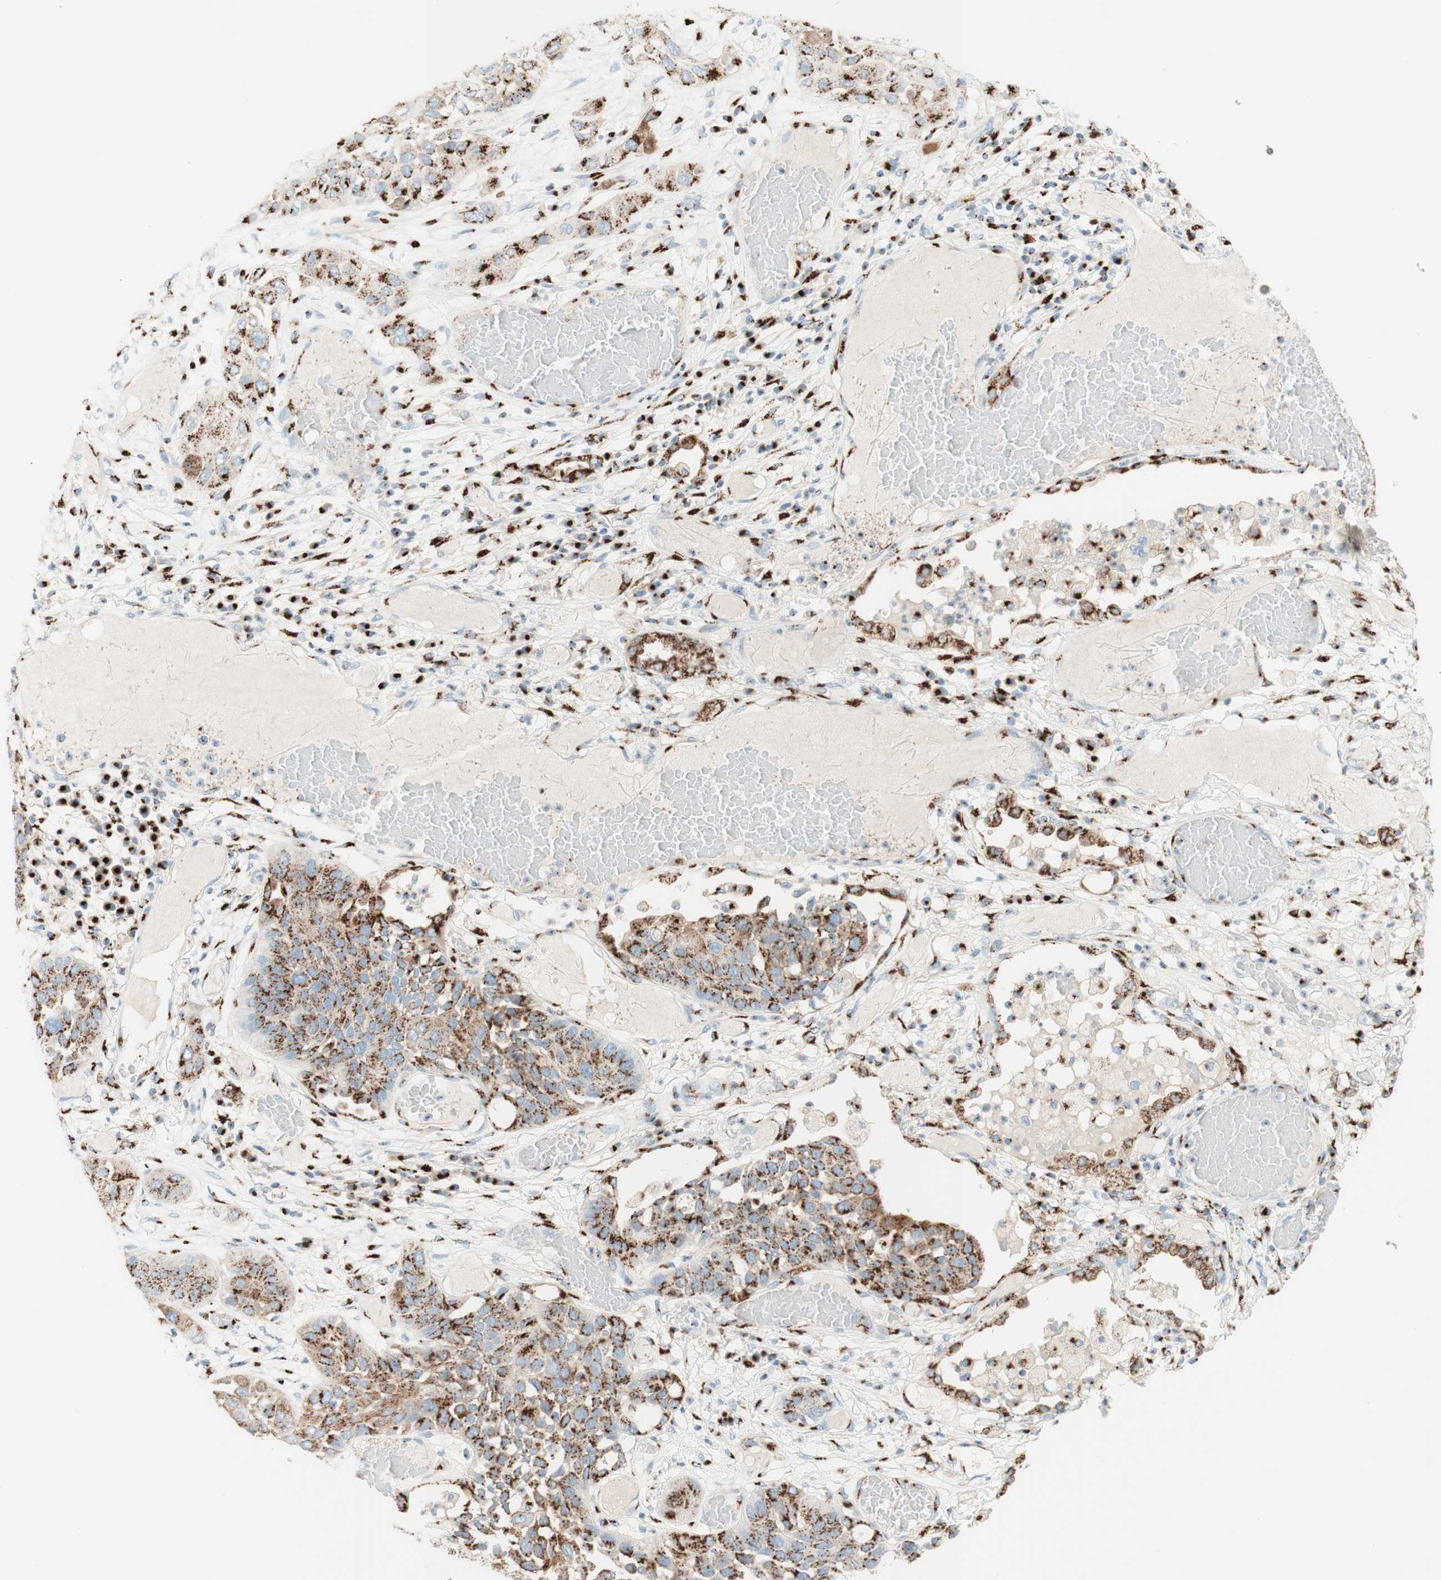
{"staining": {"intensity": "strong", "quantity": ">75%", "location": "cytoplasmic/membranous"}, "tissue": "lung cancer", "cell_type": "Tumor cells", "image_type": "cancer", "snomed": [{"axis": "morphology", "description": "Squamous cell carcinoma, NOS"}, {"axis": "topography", "description": "Lung"}], "caption": "Immunohistochemistry of human squamous cell carcinoma (lung) displays high levels of strong cytoplasmic/membranous staining in about >75% of tumor cells. The protein is stained brown, and the nuclei are stained in blue (DAB IHC with brightfield microscopy, high magnification).", "gene": "GOLGB1", "patient": {"sex": "male", "age": 71}}